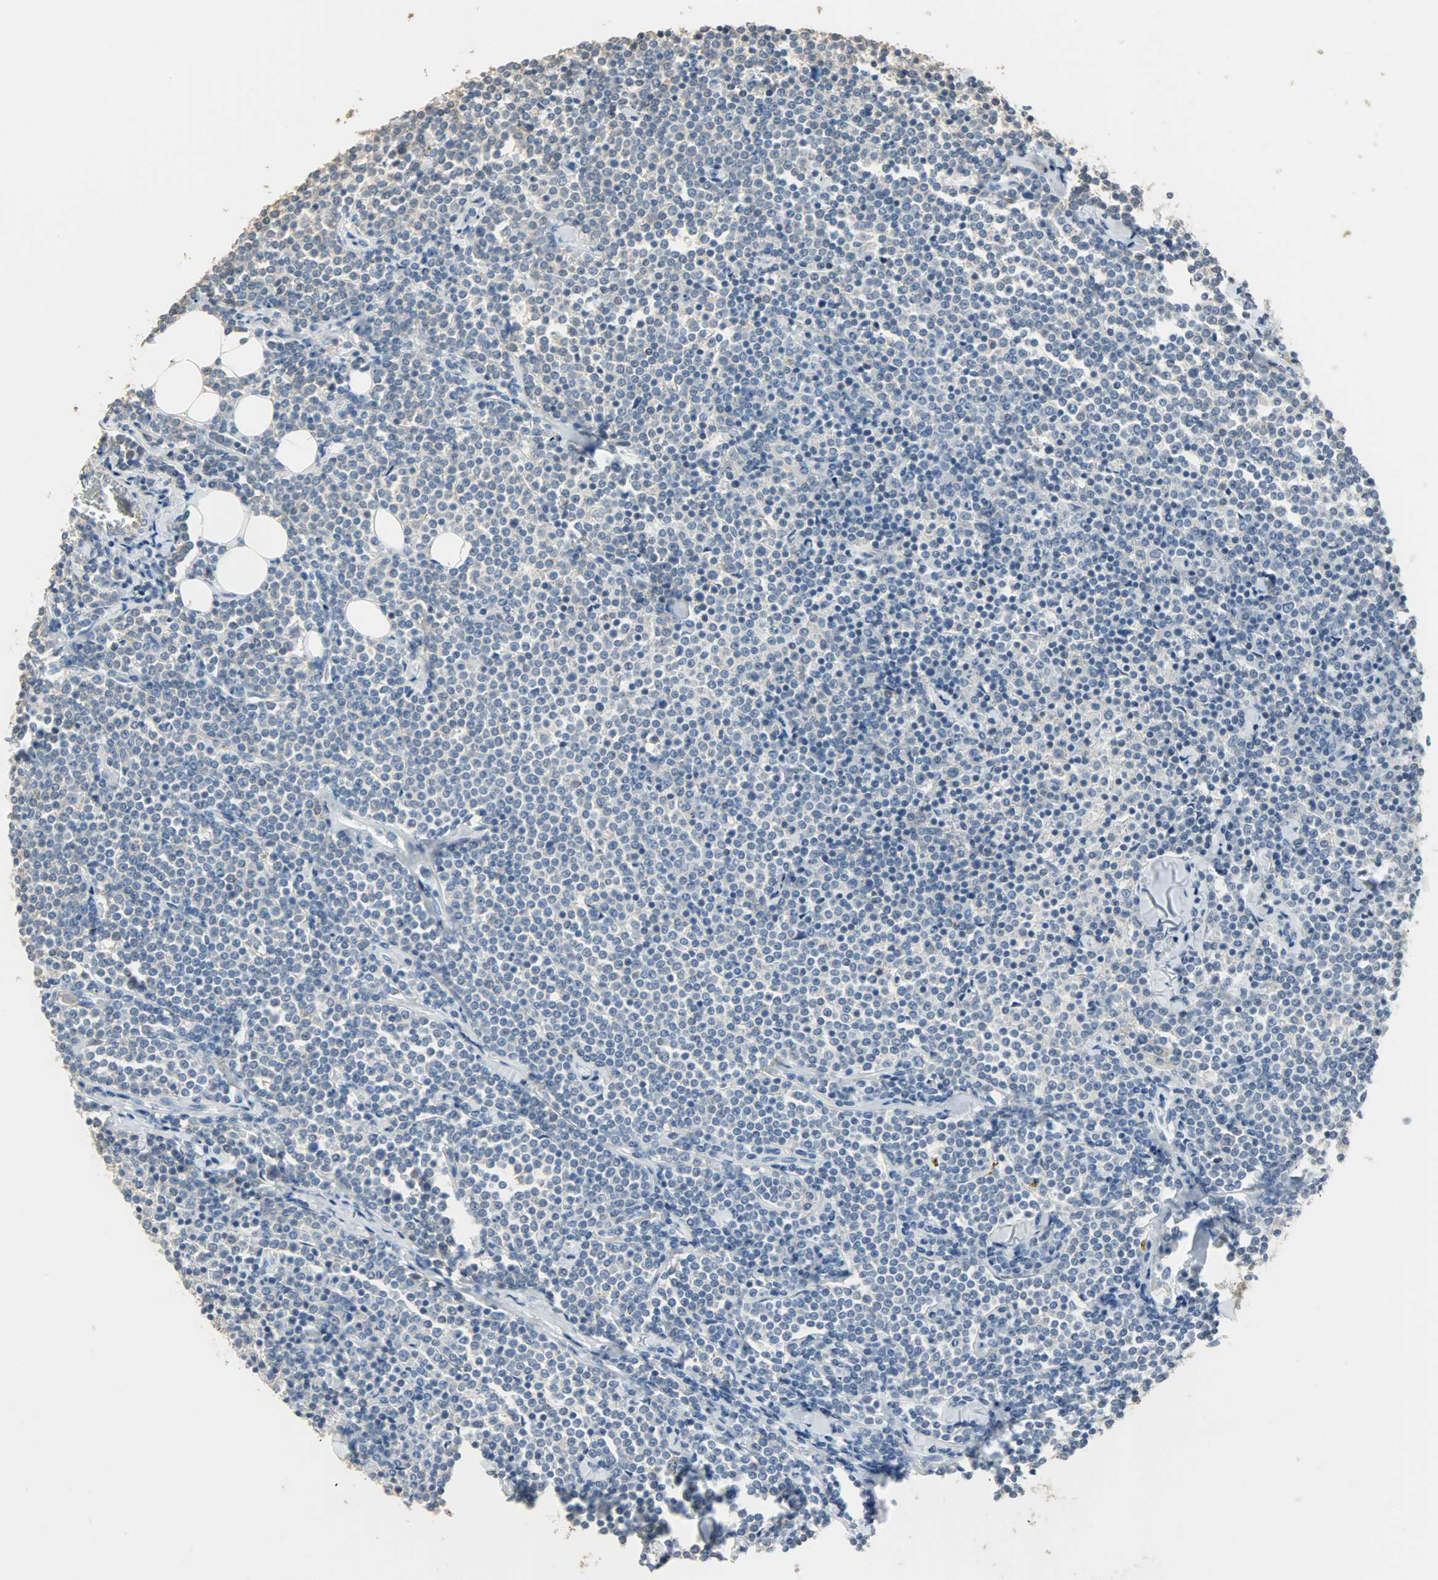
{"staining": {"intensity": "weak", "quantity": ">75%", "location": "cytoplasmic/membranous"}, "tissue": "lymphoma", "cell_type": "Tumor cells", "image_type": "cancer", "snomed": [{"axis": "morphology", "description": "Malignant lymphoma, non-Hodgkin's type, Low grade"}, {"axis": "topography", "description": "Soft tissue"}], "caption": "Protein staining by immunohistochemistry reveals weak cytoplasmic/membranous staining in approximately >75% of tumor cells in lymphoma.", "gene": "DNAJA4", "patient": {"sex": "male", "age": 92}}